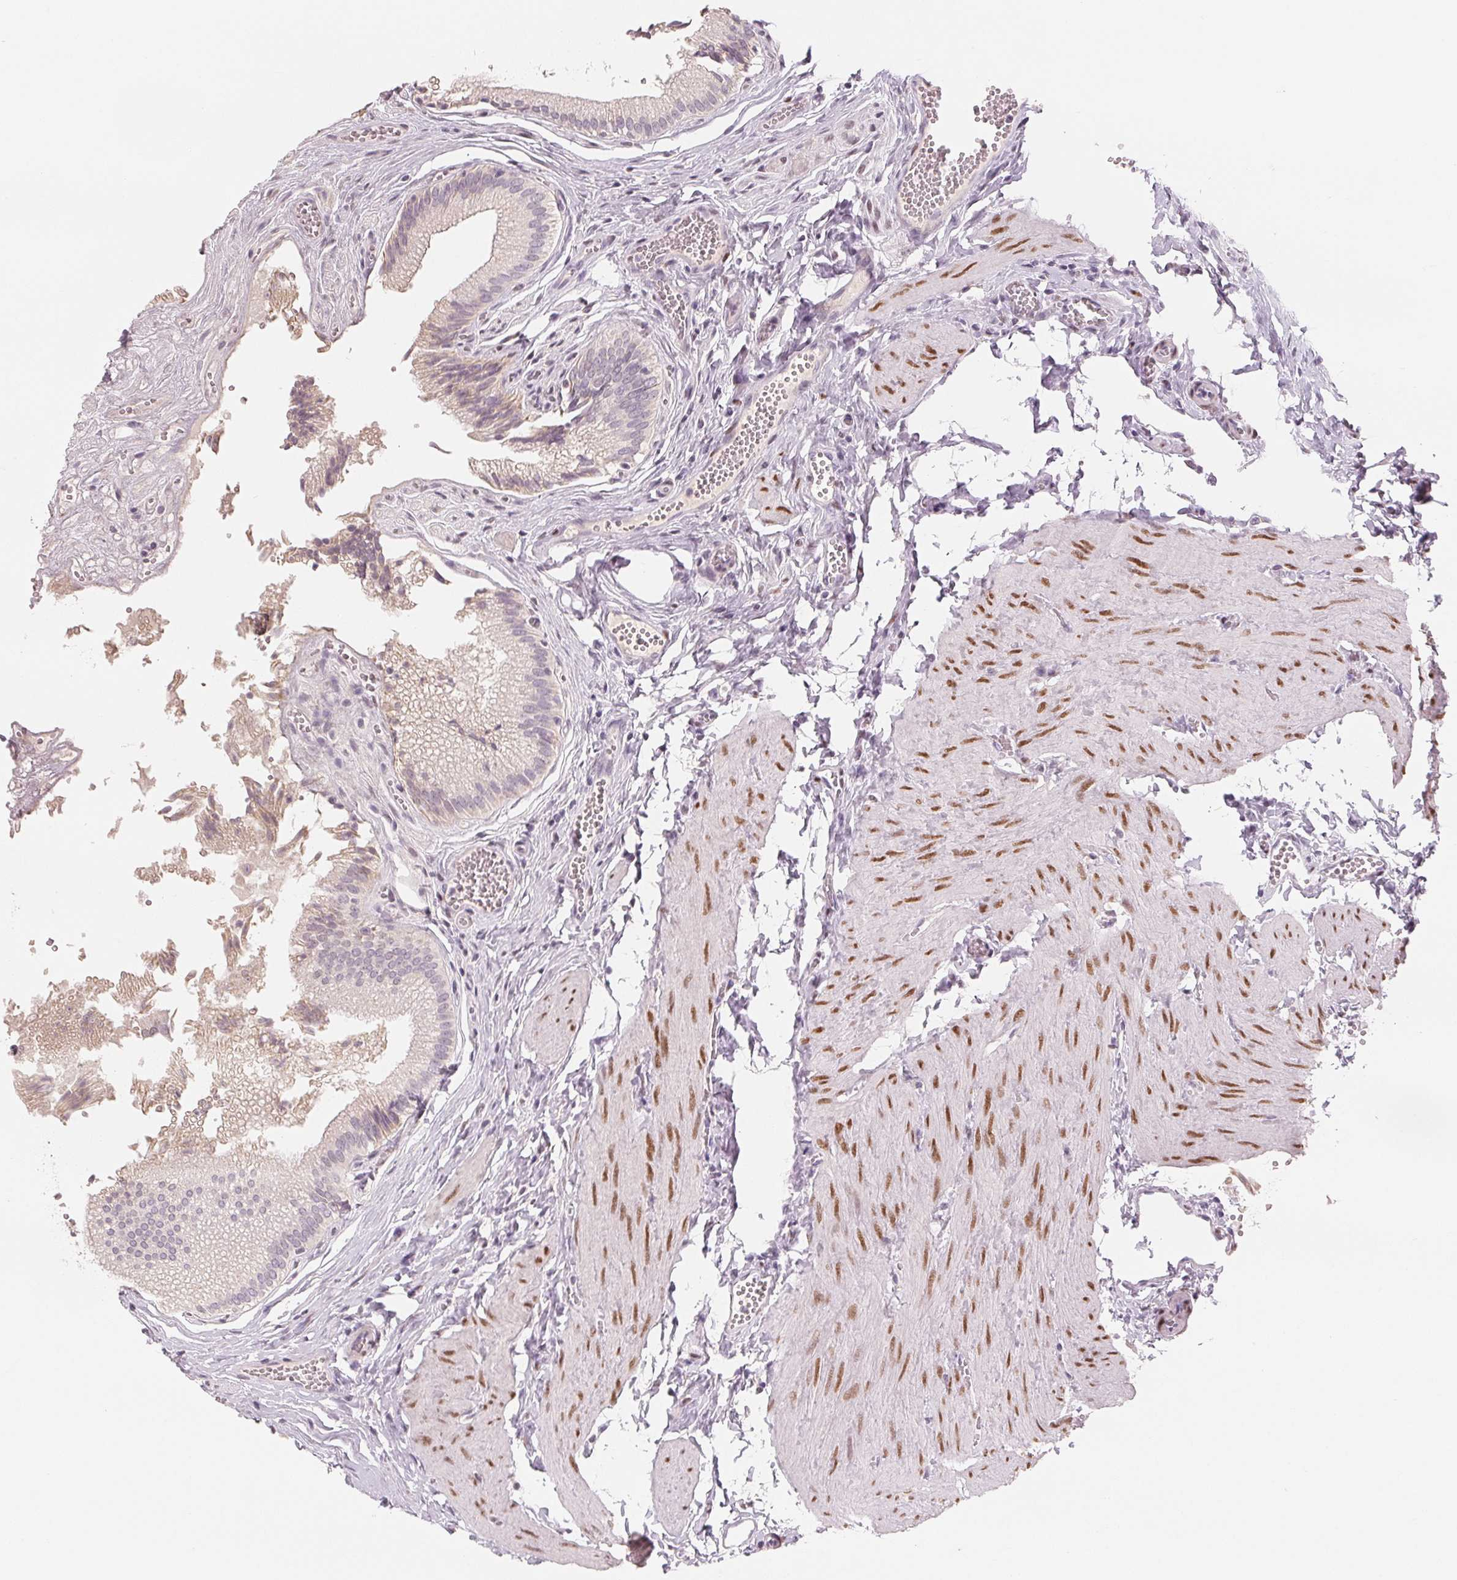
{"staining": {"intensity": "weak", "quantity": "<25%", "location": "nuclear"}, "tissue": "gallbladder", "cell_type": "Glandular cells", "image_type": "normal", "snomed": [{"axis": "morphology", "description": "Normal tissue, NOS"}, {"axis": "topography", "description": "Gallbladder"}, {"axis": "topography", "description": "Peripheral nerve tissue"}], "caption": "Protein analysis of normal gallbladder exhibits no significant expression in glandular cells. (DAB IHC with hematoxylin counter stain).", "gene": "SMARCD3", "patient": {"sex": "male", "age": 17}}